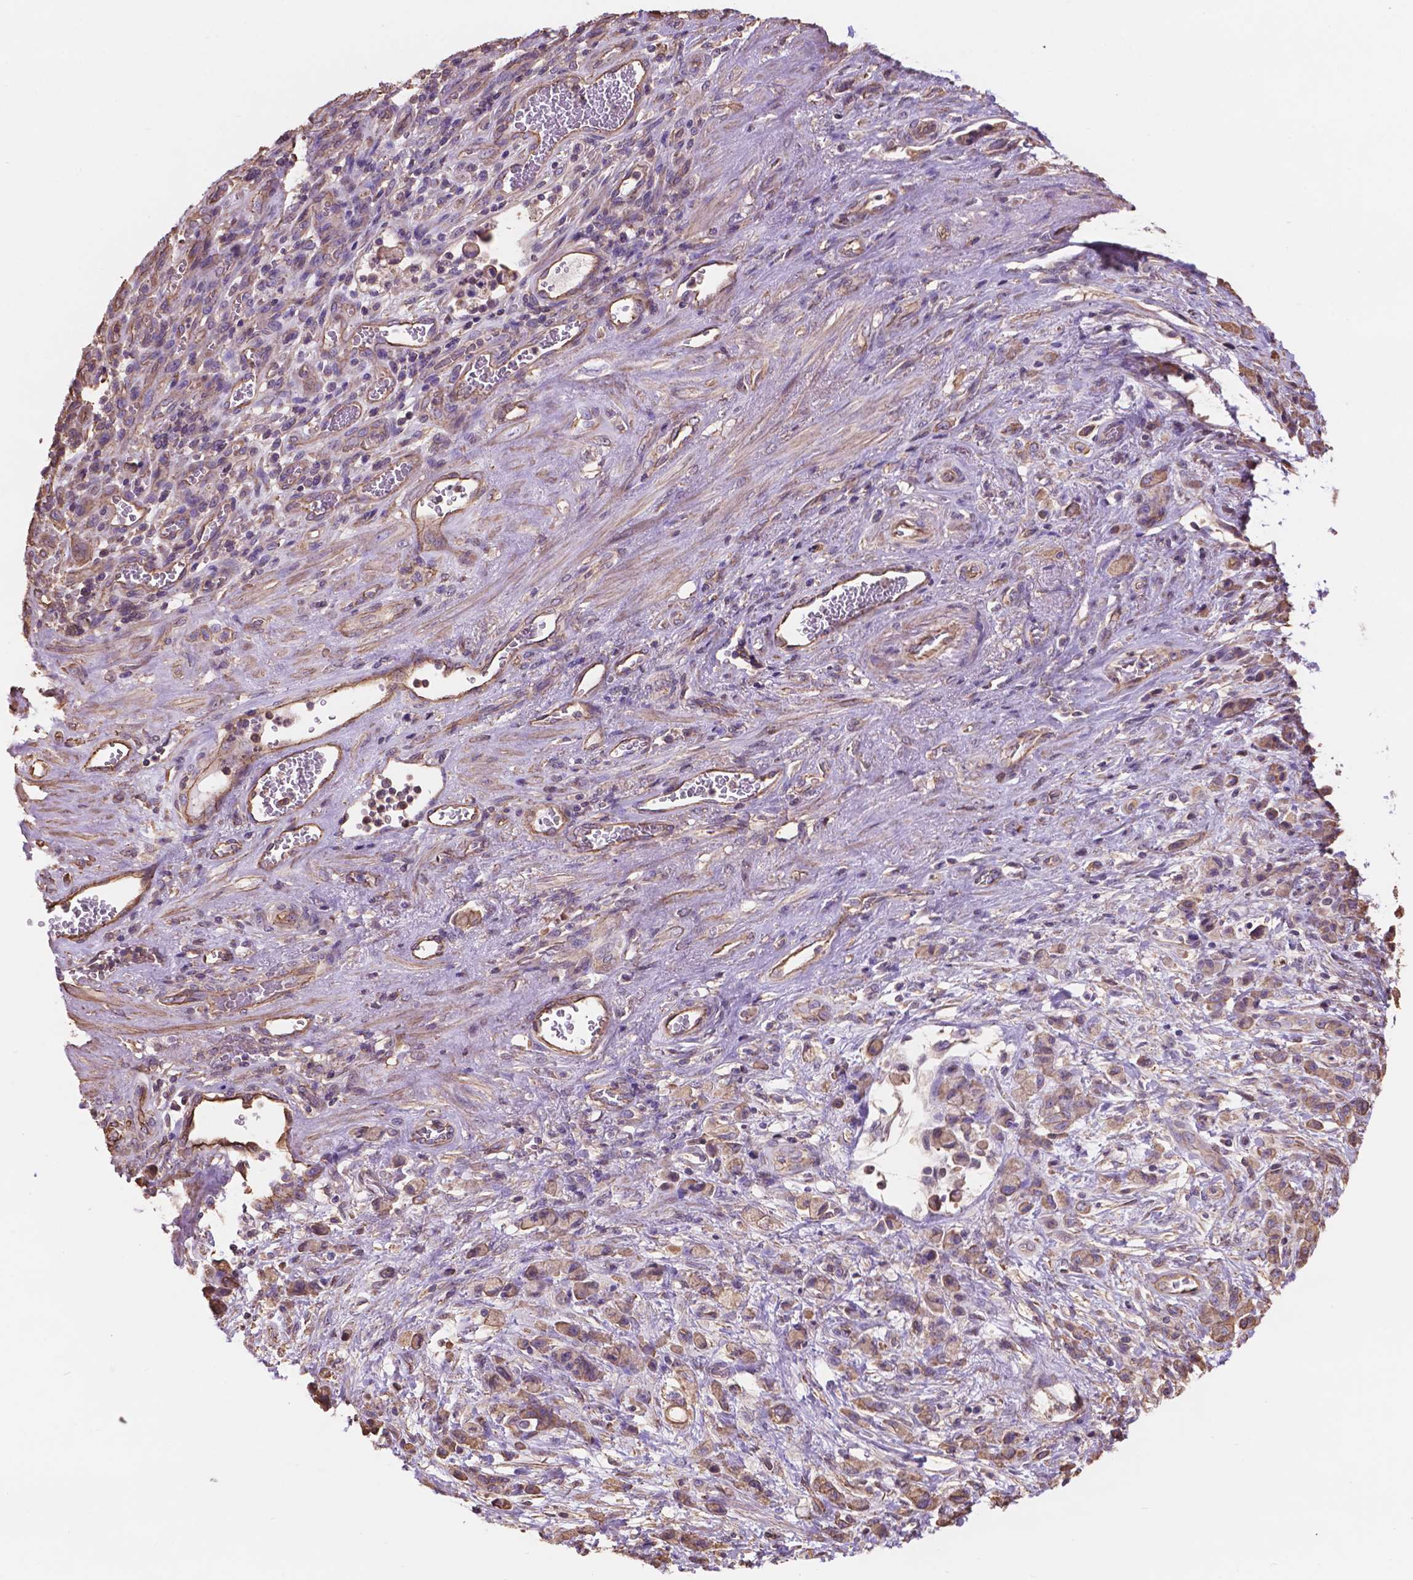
{"staining": {"intensity": "weak", "quantity": ">75%", "location": "cytoplasmic/membranous"}, "tissue": "stomach cancer", "cell_type": "Tumor cells", "image_type": "cancer", "snomed": [{"axis": "morphology", "description": "Adenocarcinoma, NOS"}, {"axis": "topography", "description": "Stomach"}], "caption": "Immunohistochemical staining of stomach cancer (adenocarcinoma) demonstrates weak cytoplasmic/membranous protein positivity in approximately >75% of tumor cells.", "gene": "NIPA2", "patient": {"sex": "male", "age": 77}}